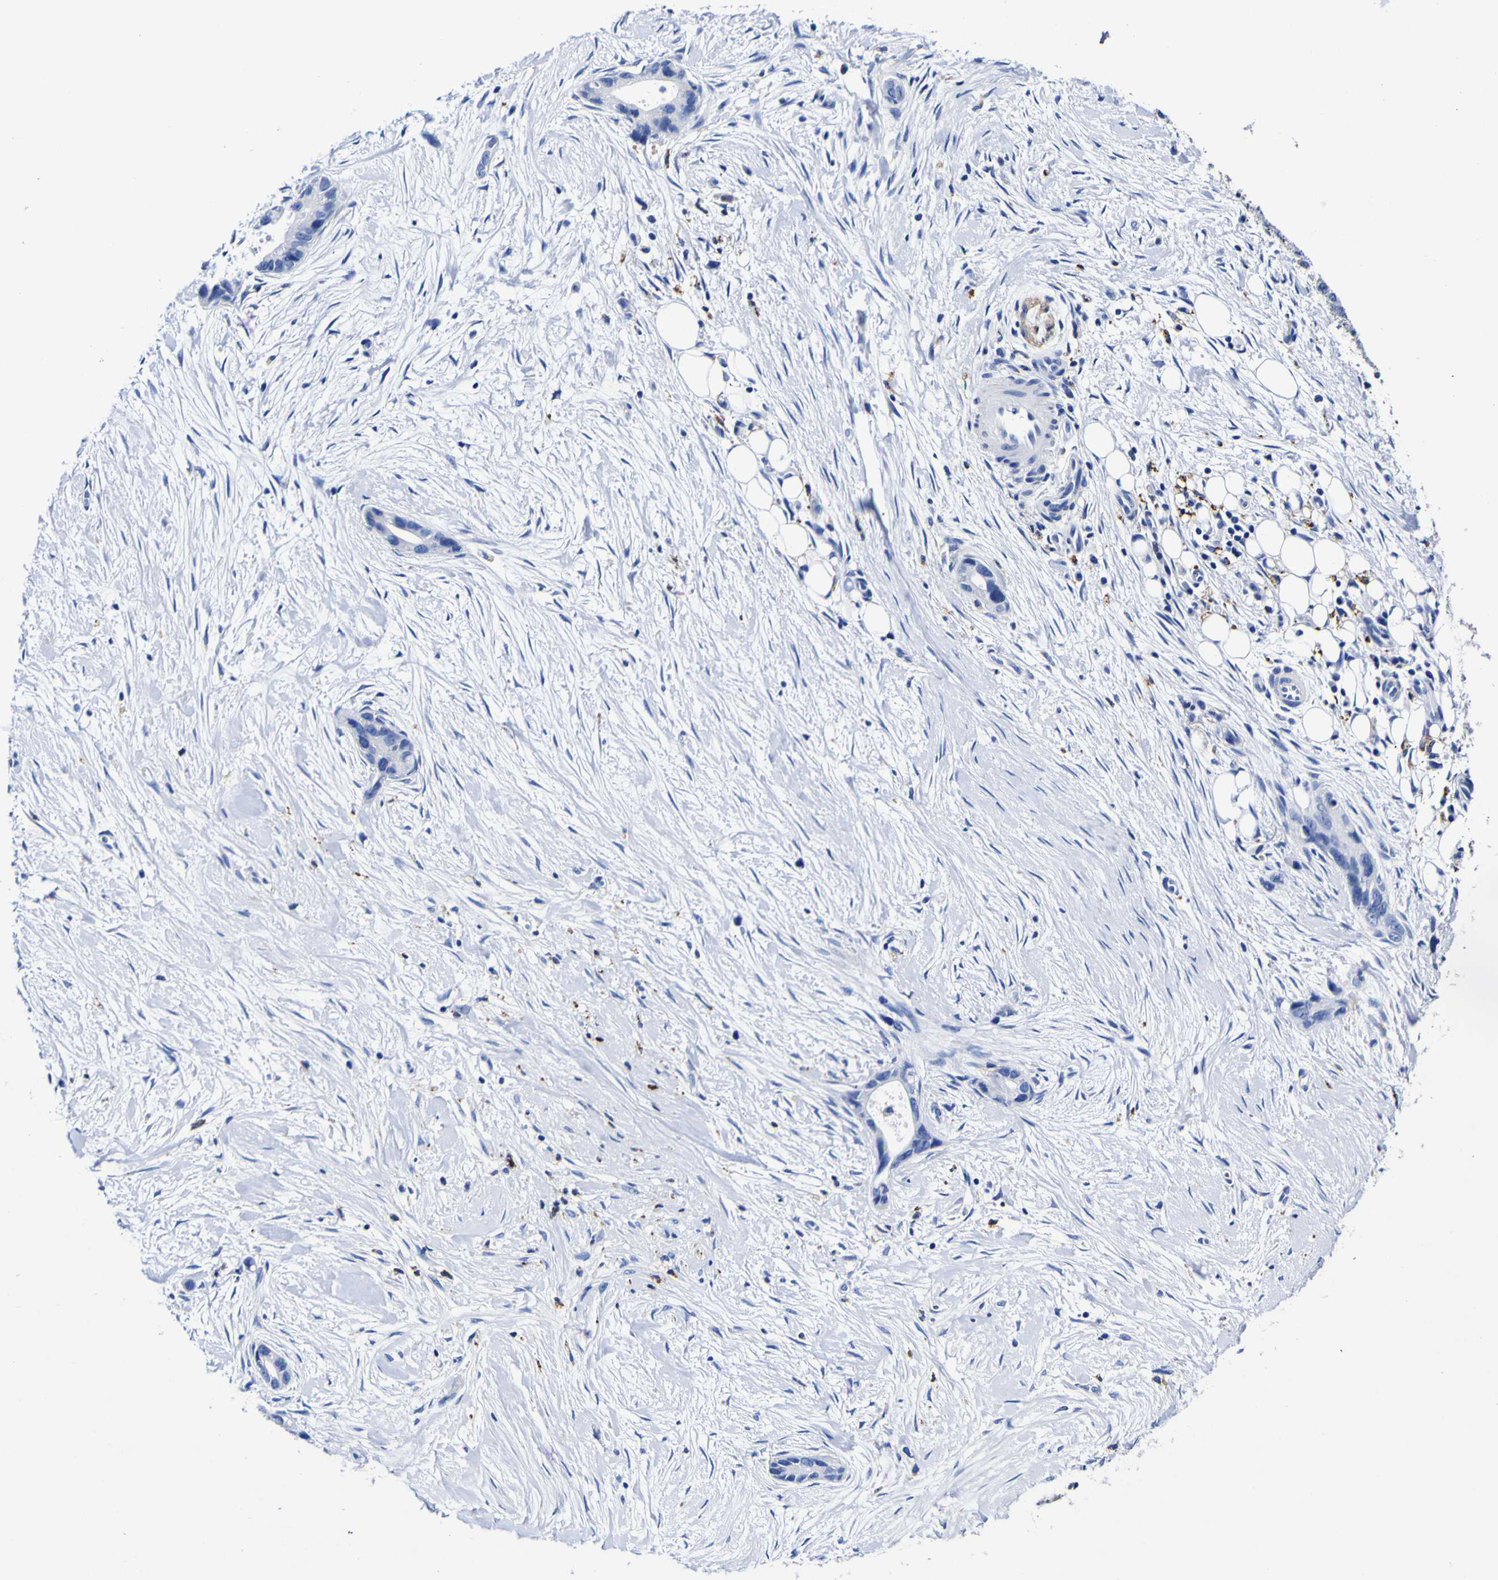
{"staining": {"intensity": "negative", "quantity": "none", "location": "none"}, "tissue": "liver cancer", "cell_type": "Tumor cells", "image_type": "cancer", "snomed": [{"axis": "morphology", "description": "Cholangiocarcinoma"}, {"axis": "topography", "description": "Liver"}], "caption": "There is no significant expression in tumor cells of liver cancer.", "gene": "HLA-DQA1", "patient": {"sex": "female", "age": 65}}